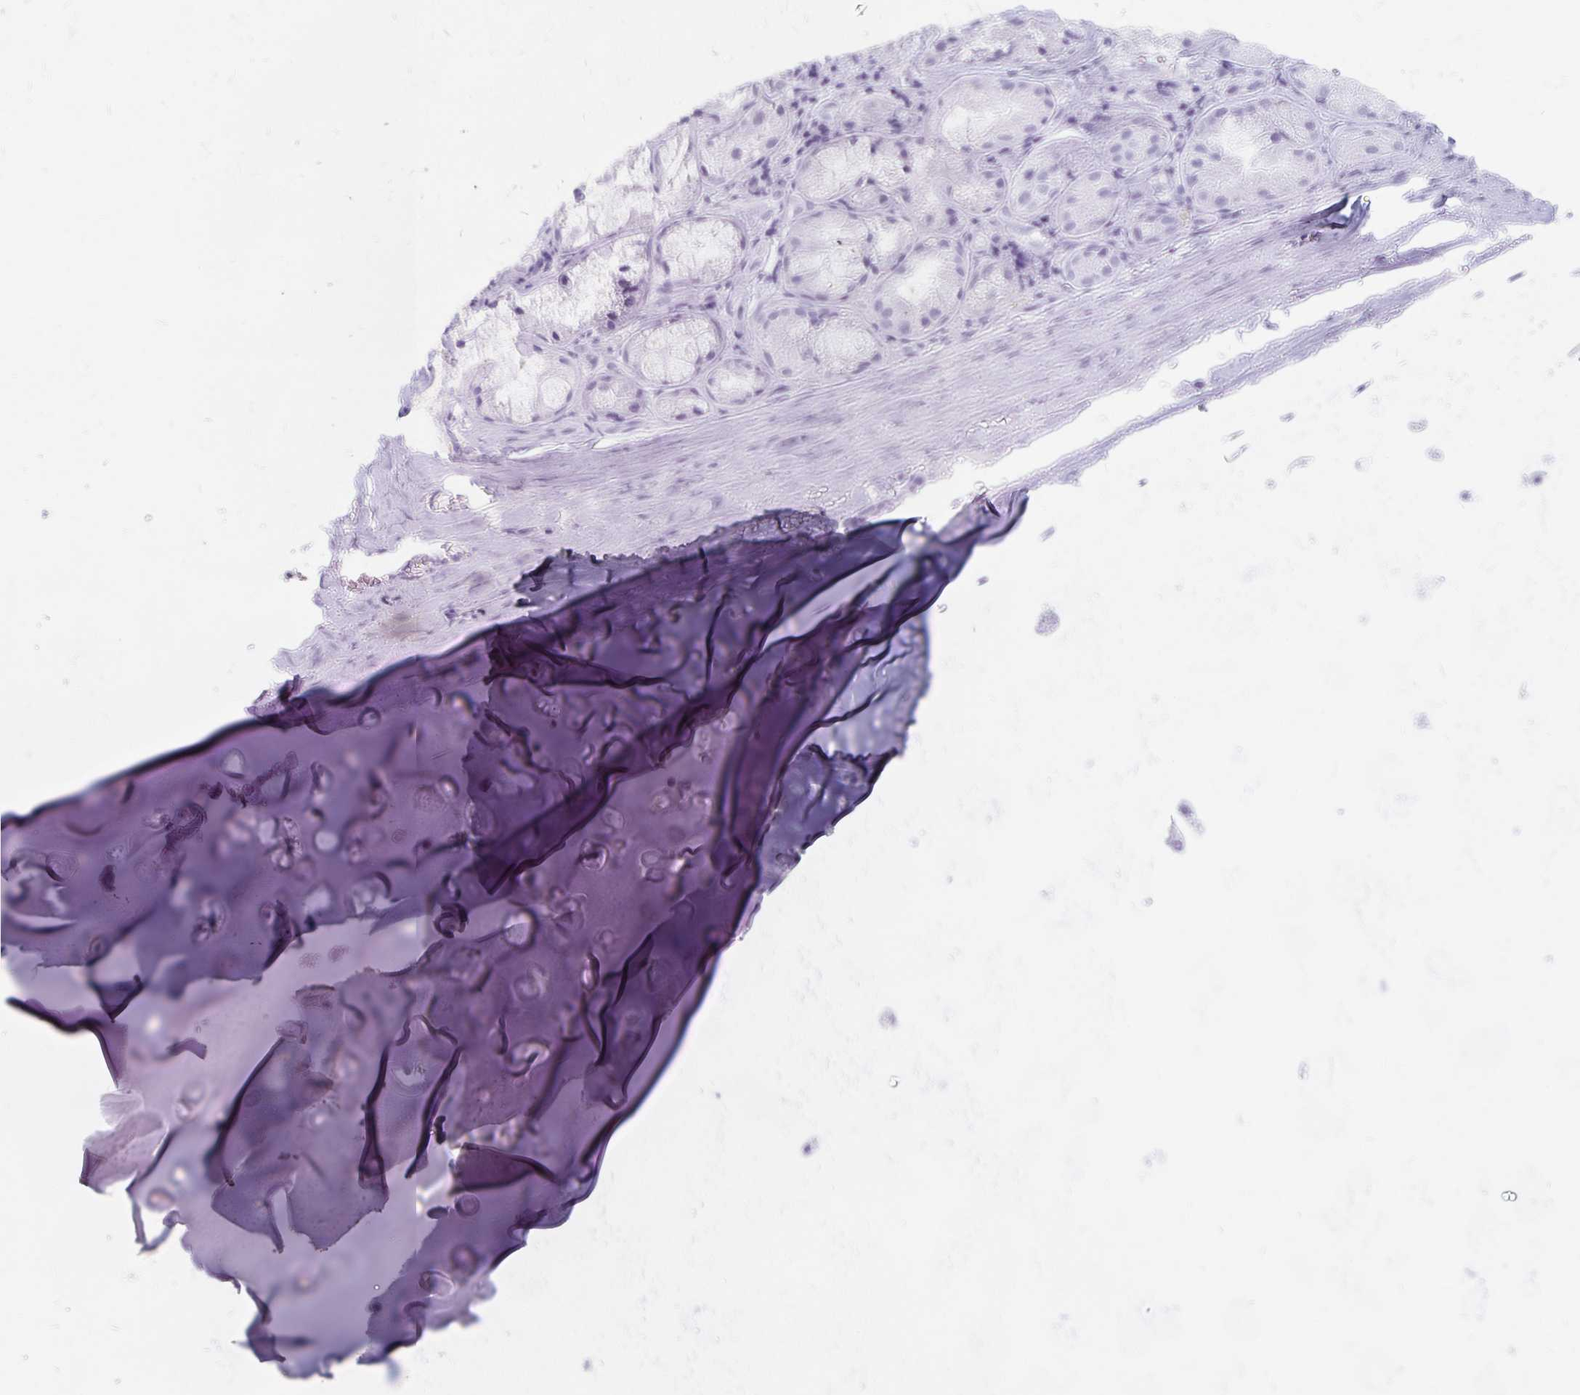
{"staining": {"intensity": "negative", "quantity": "none", "location": "none"}, "tissue": "adipose tissue", "cell_type": "Adipocytes", "image_type": "normal", "snomed": [{"axis": "morphology", "description": "Normal tissue, NOS"}, {"axis": "topography", "description": "Cartilage tissue"}, {"axis": "topography", "description": "Nasopharynx"}, {"axis": "topography", "description": "Thyroid gland"}], "caption": "This histopathology image is of benign adipose tissue stained with immunohistochemistry (IHC) to label a protein in brown with the nuclei are counter-stained blue. There is no expression in adipocytes.", "gene": "MAGEC2", "patient": {"sex": "male", "age": 63}}